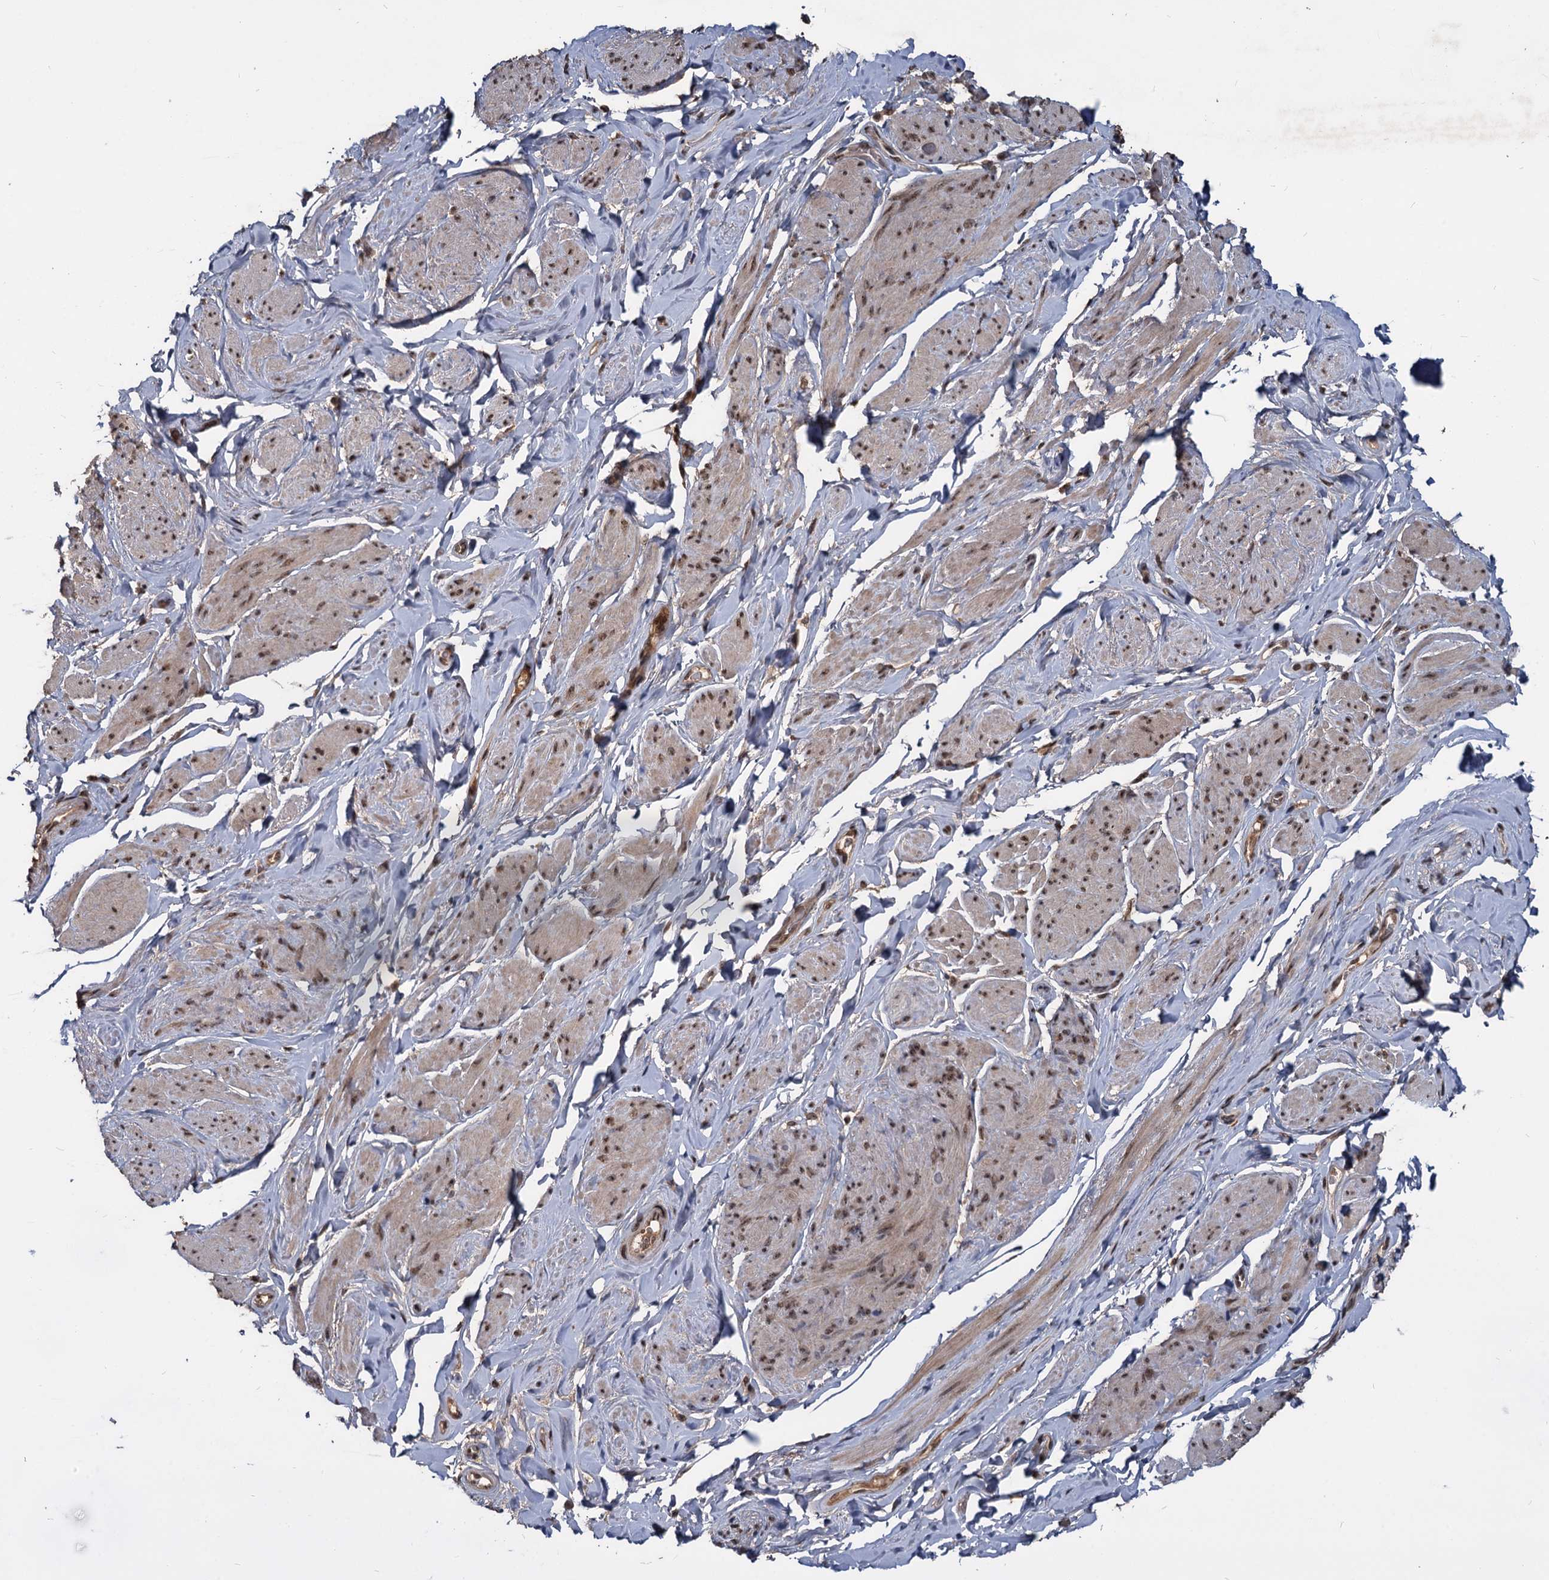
{"staining": {"intensity": "moderate", "quantity": "25%-75%", "location": "cytoplasmic/membranous,nuclear"}, "tissue": "smooth muscle", "cell_type": "Smooth muscle cells", "image_type": "normal", "snomed": [{"axis": "morphology", "description": "Normal tissue, NOS"}, {"axis": "topography", "description": "Smooth muscle"}, {"axis": "topography", "description": "Peripheral nerve tissue"}], "caption": "A medium amount of moderate cytoplasmic/membranous,nuclear positivity is seen in about 25%-75% of smooth muscle cells in normal smooth muscle. The protein of interest is shown in brown color, while the nuclei are stained blue.", "gene": "FAM216B", "patient": {"sex": "male", "age": 69}}